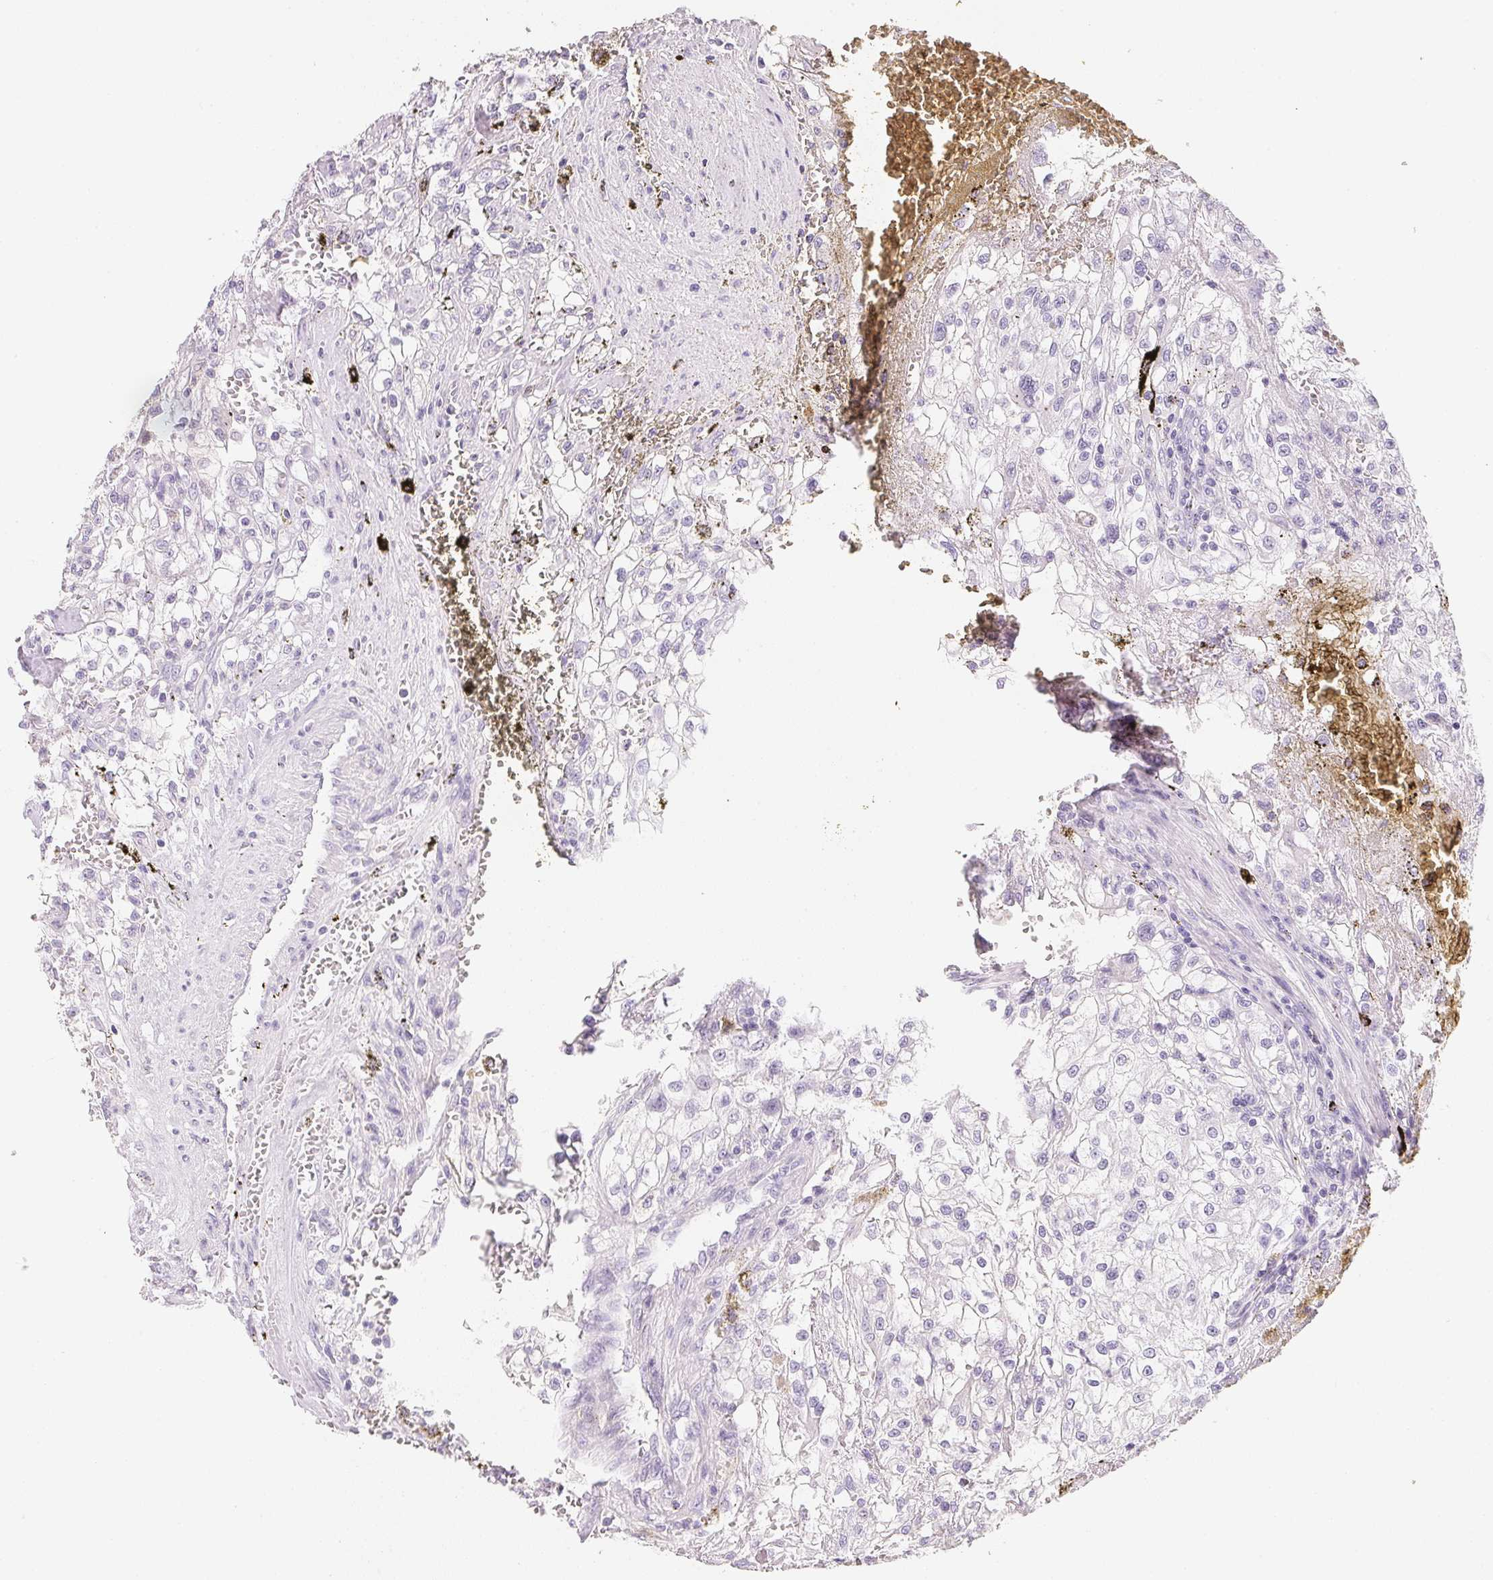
{"staining": {"intensity": "negative", "quantity": "none", "location": "none"}, "tissue": "renal cancer", "cell_type": "Tumor cells", "image_type": "cancer", "snomed": [{"axis": "morphology", "description": "Adenocarcinoma, NOS"}, {"axis": "topography", "description": "Kidney"}], "caption": "Immunohistochemical staining of human renal cancer (adenocarcinoma) demonstrates no significant expression in tumor cells. The staining was performed using DAB (3,3'-diaminobenzidine) to visualize the protein expression in brown, while the nuclei were stained in blue with hematoxylin (Magnification: 20x).", "gene": "ACP3", "patient": {"sex": "female", "age": 74}}